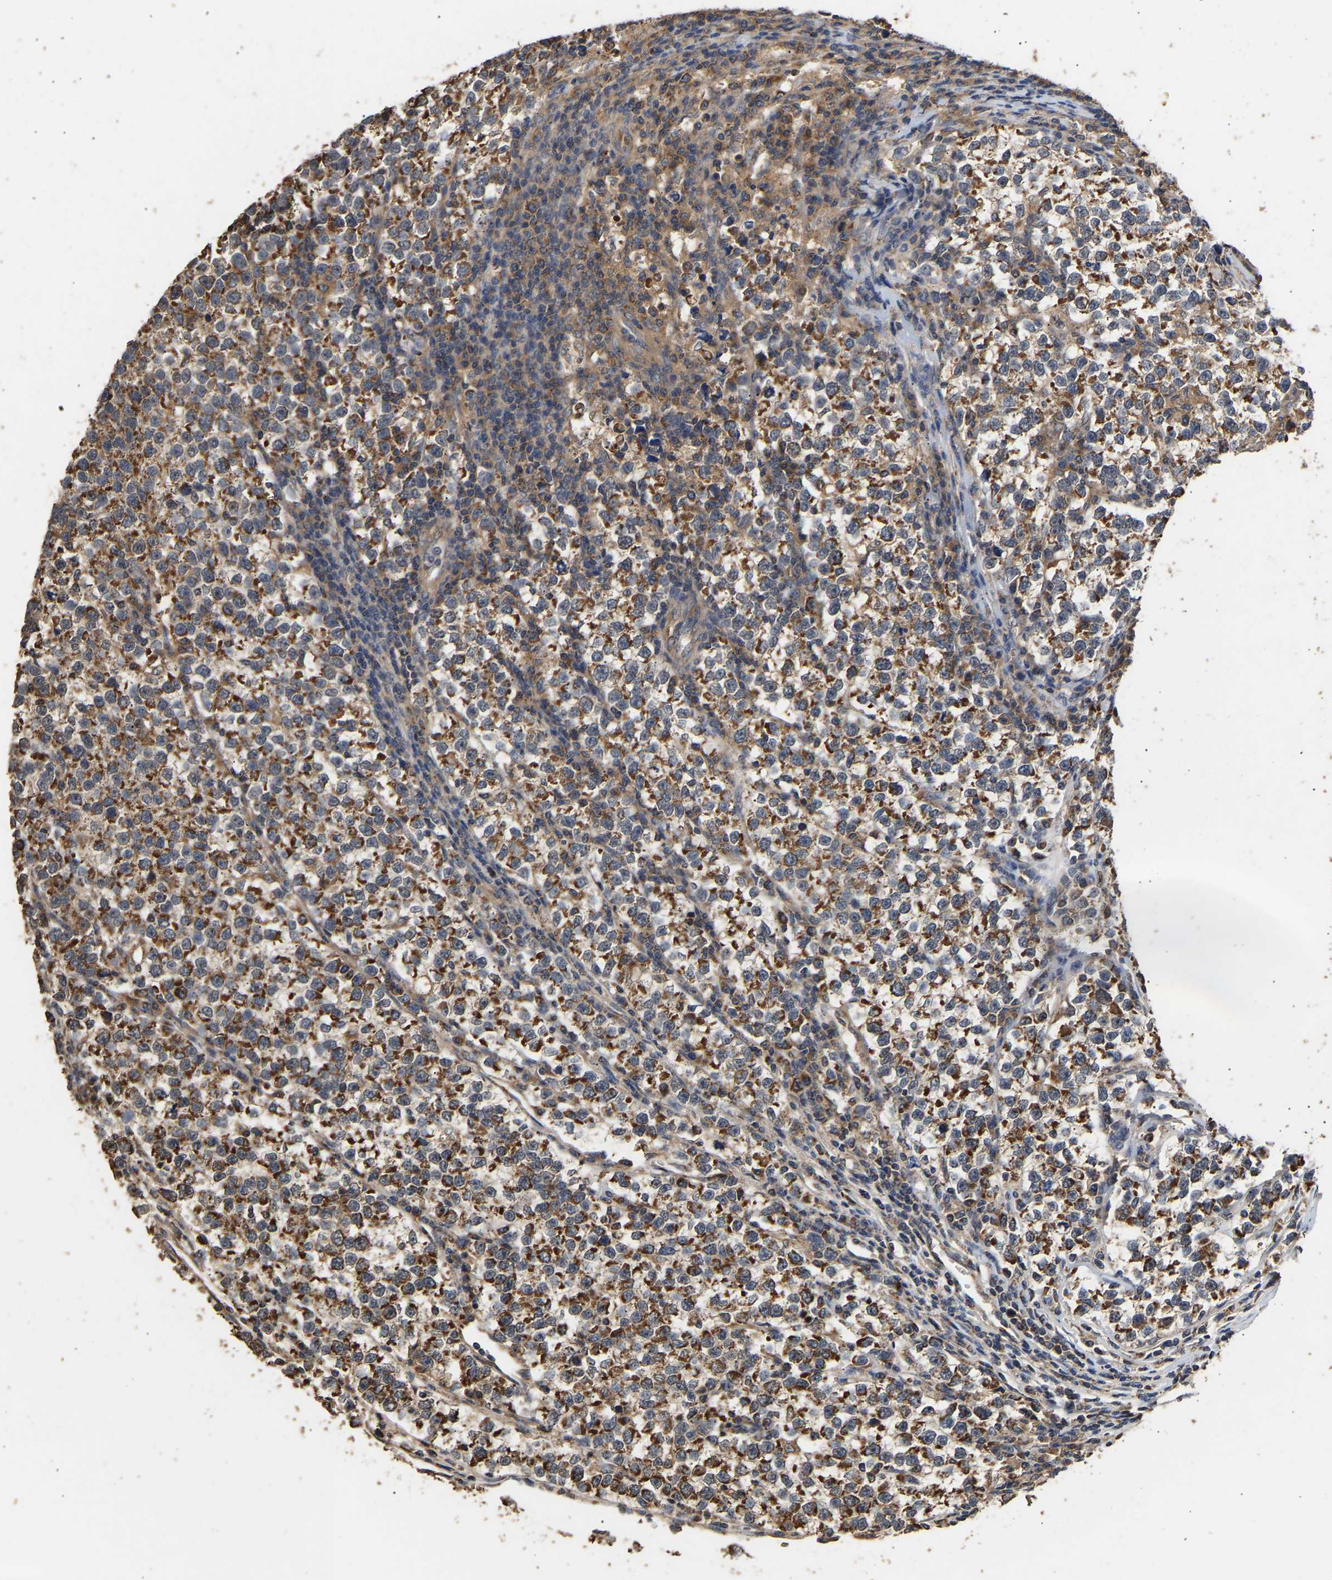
{"staining": {"intensity": "strong", "quantity": ">75%", "location": "cytoplasmic/membranous"}, "tissue": "testis cancer", "cell_type": "Tumor cells", "image_type": "cancer", "snomed": [{"axis": "morphology", "description": "Normal tissue, NOS"}, {"axis": "morphology", "description": "Seminoma, NOS"}, {"axis": "topography", "description": "Testis"}], "caption": "Strong cytoplasmic/membranous positivity for a protein is appreciated in approximately >75% of tumor cells of seminoma (testis) using immunohistochemistry.", "gene": "ZNF26", "patient": {"sex": "male", "age": 43}}